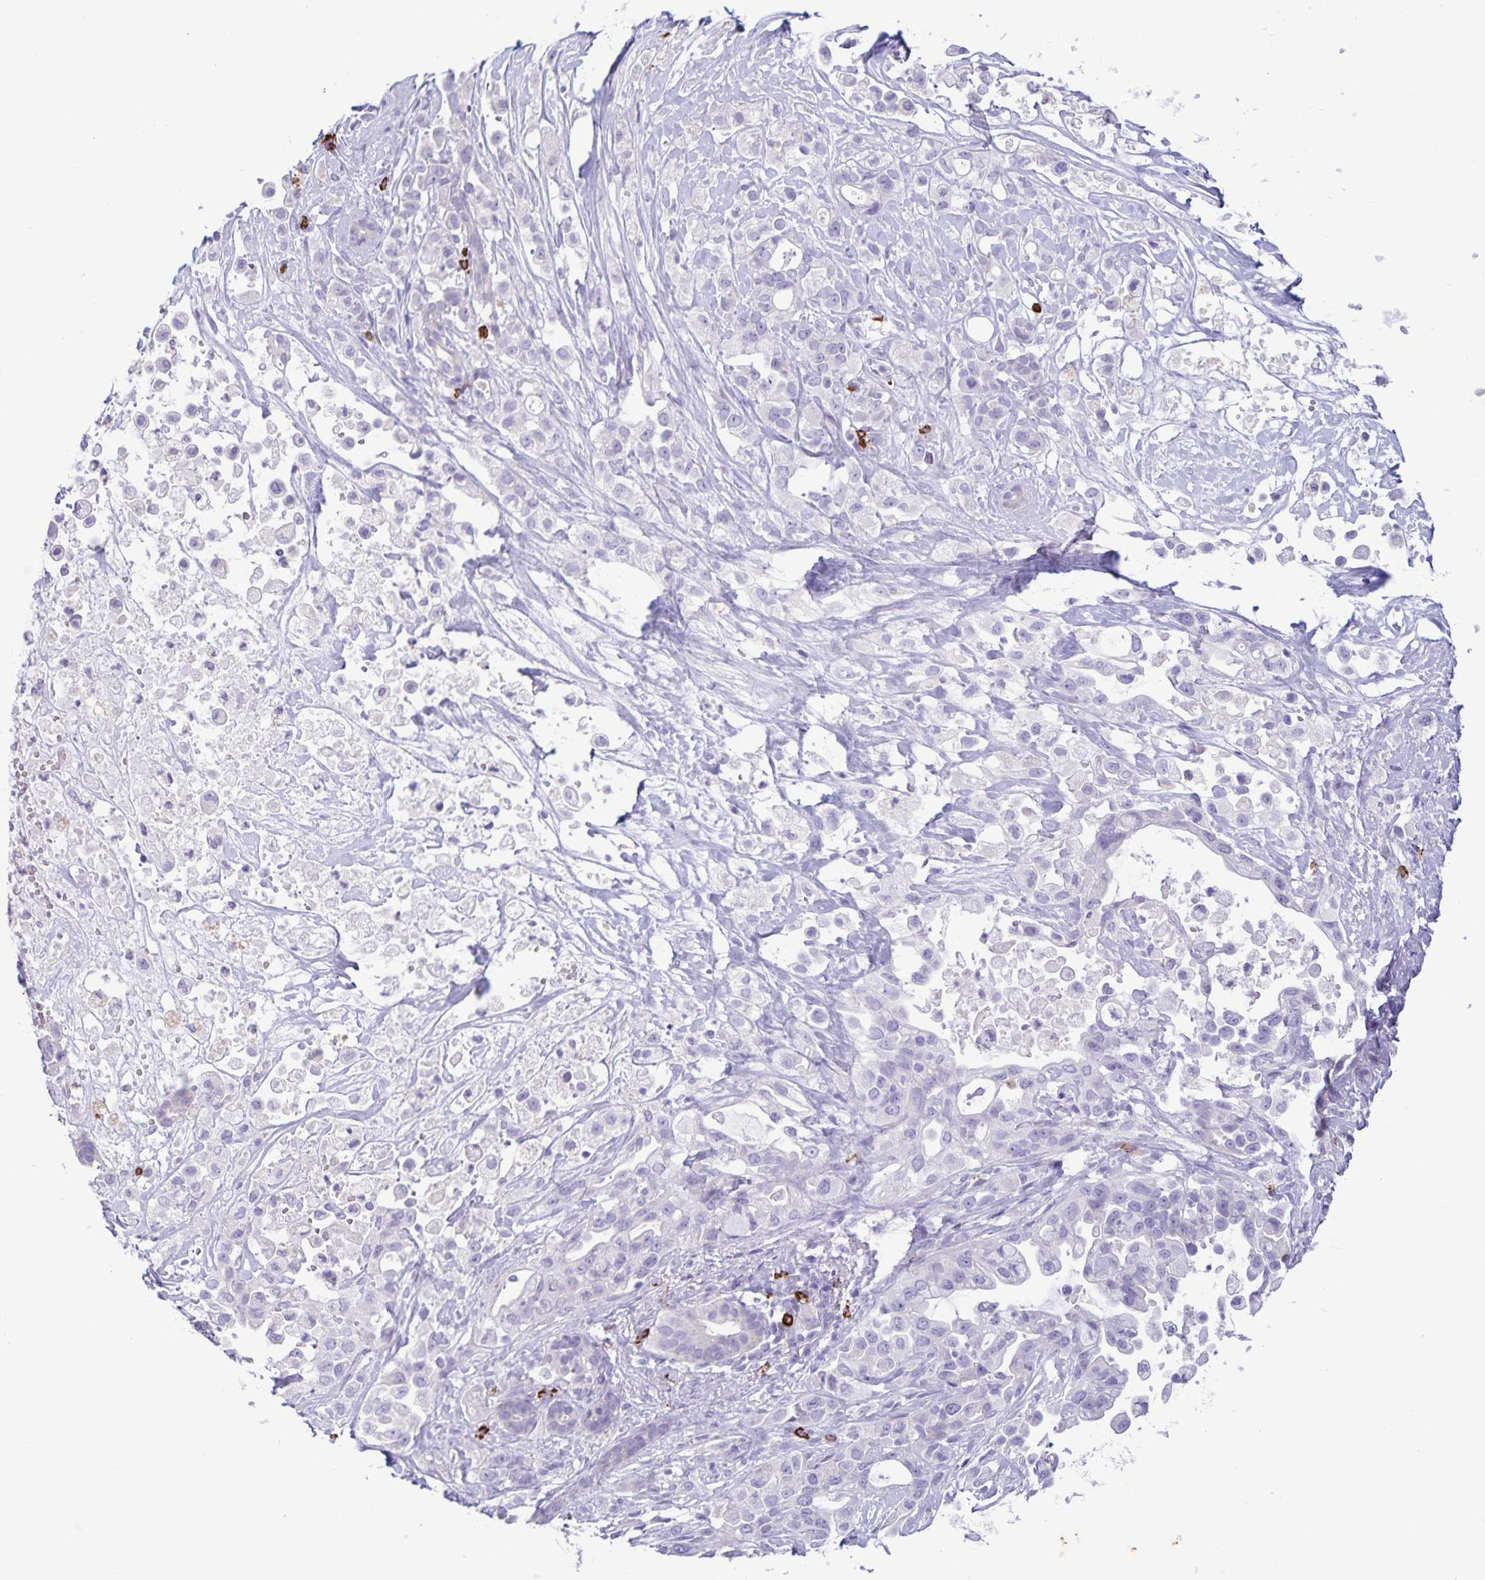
{"staining": {"intensity": "negative", "quantity": "none", "location": "none"}, "tissue": "pancreatic cancer", "cell_type": "Tumor cells", "image_type": "cancer", "snomed": [{"axis": "morphology", "description": "Adenocarcinoma, NOS"}, {"axis": "topography", "description": "Pancreas"}], "caption": "DAB immunohistochemical staining of human adenocarcinoma (pancreatic) demonstrates no significant positivity in tumor cells.", "gene": "IBTK", "patient": {"sex": "male", "age": 44}}